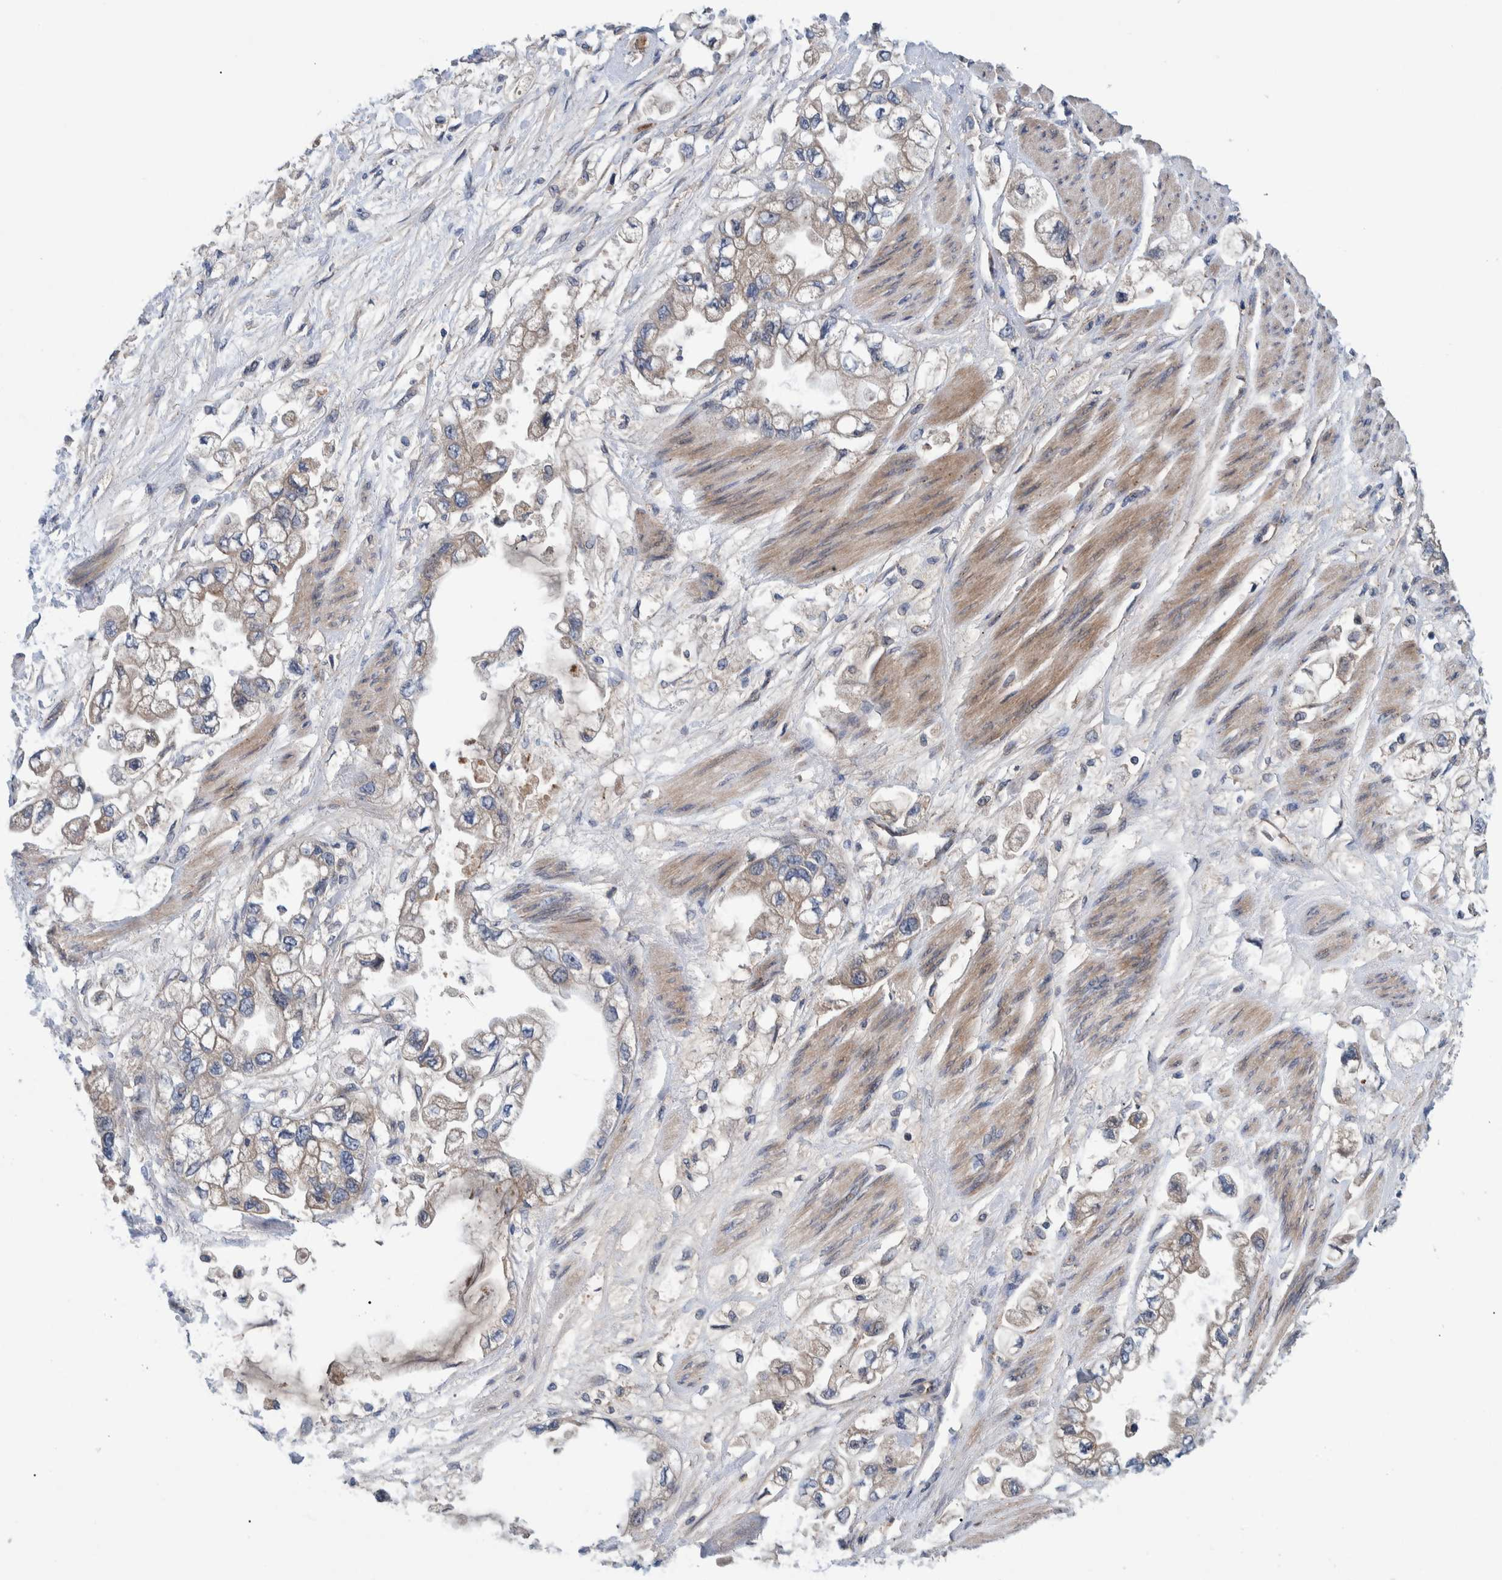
{"staining": {"intensity": "weak", "quantity": "25%-75%", "location": "cytoplasmic/membranous"}, "tissue": "stomach cancer", "cell_type": "Tumor cells", "image_type": "cancer", "snomed": [{"axis": "morphology", "description": "Normal tissue, NOS"}, {"axis": "morphology", "description": "Adenocarcinoma, NOS"}, {"axis": "topography", "description": "Stomach"}], "caption": "Protein staining of stomach cancer tissue shows weak cytoplasmic/membranous expression in approximately 25%-75% of tumor cells. (IHC, brightfield microscopy, high magnification).", "gene": "ITIH3", "patient": {"sex": "male", "age": 62}}